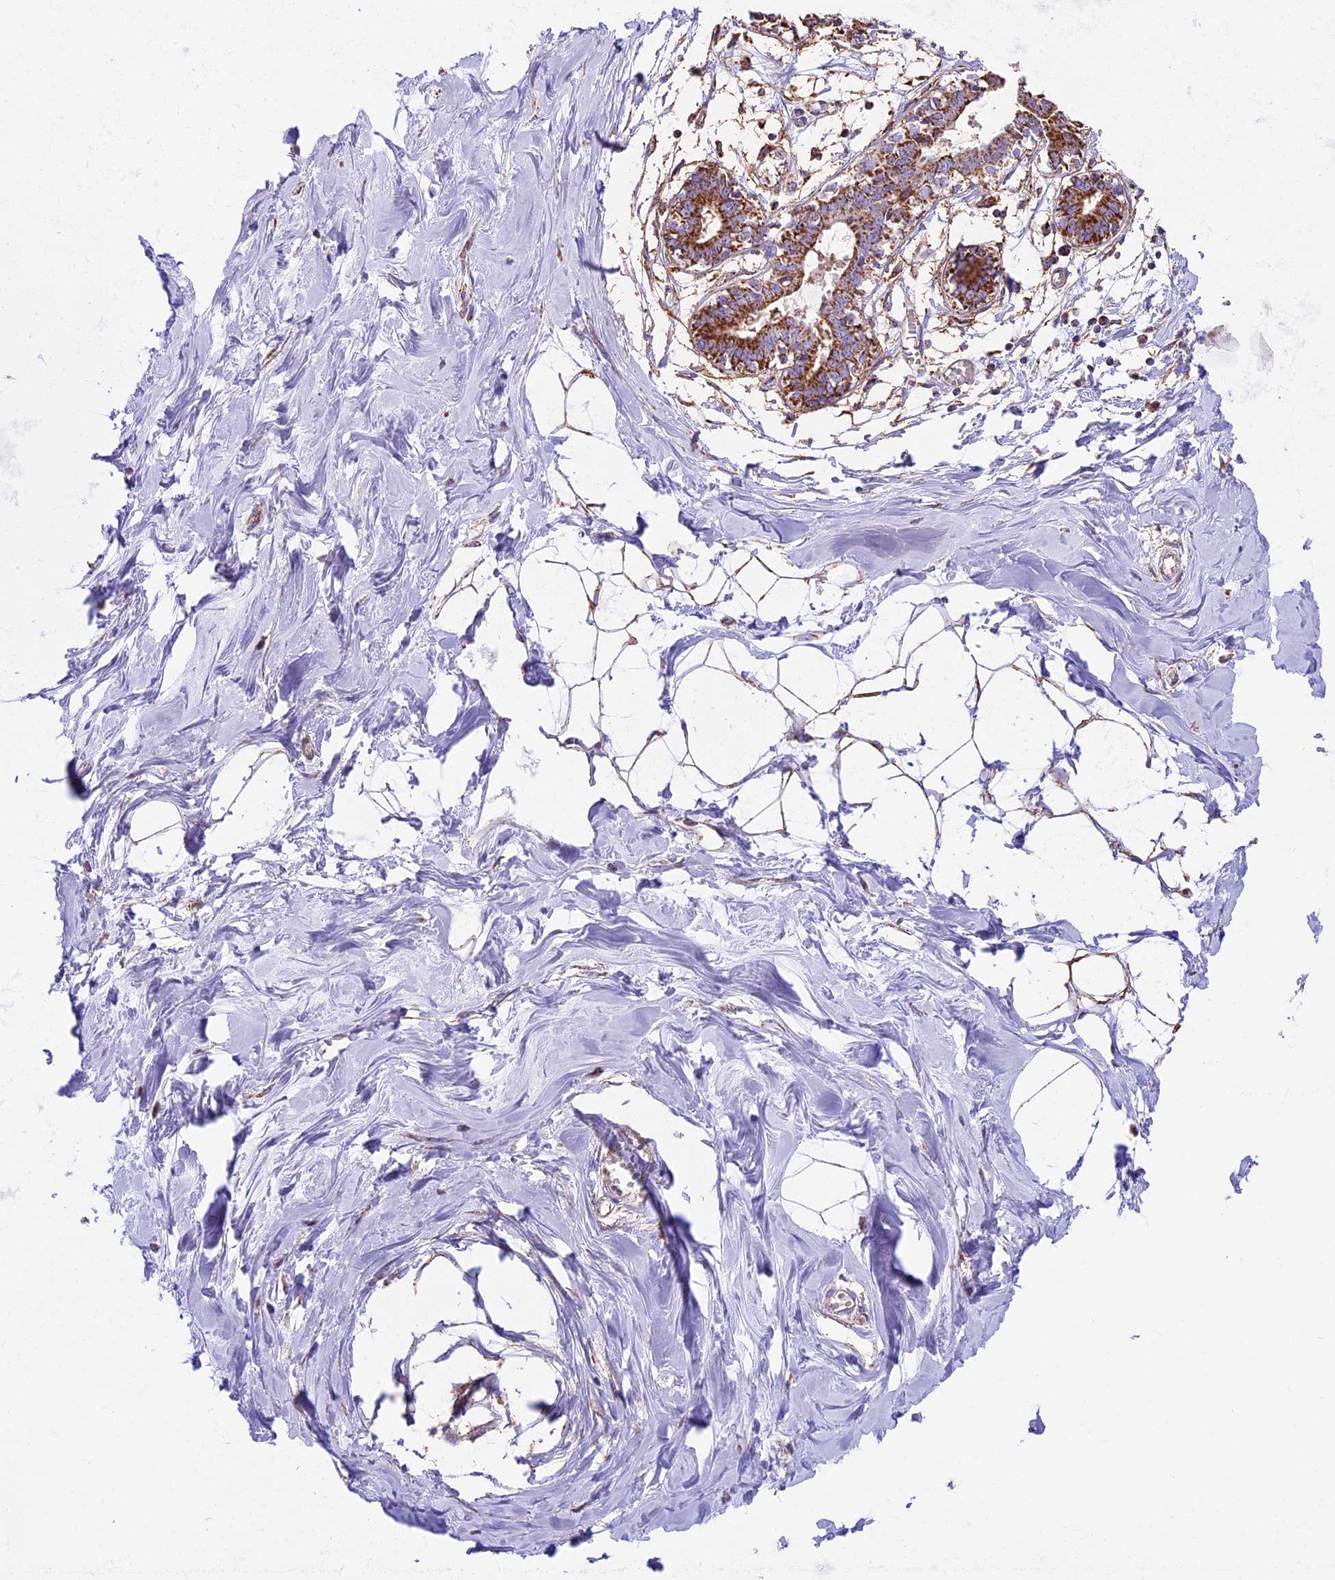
{"staining": {"intensity": "moderate", "quantity": ">75%", "location": "cytoplasmic/membranous"}, "tissue": "breast", "cell_type": "Adipocytes", "image_type": "normal", "snomed": [{"axis": "morphology", "description": "Normal tissue, NOS"}, {"axis": "topography", "description": "Breast"}], "caption": "Brown immunohistochemical staining in benign breast displays moderate cytoplasmic/membranous positivity in approximately >75% of adipocytes.", "gene": "NDUFA8", "patient": {"sex": "female", "age": 27}}